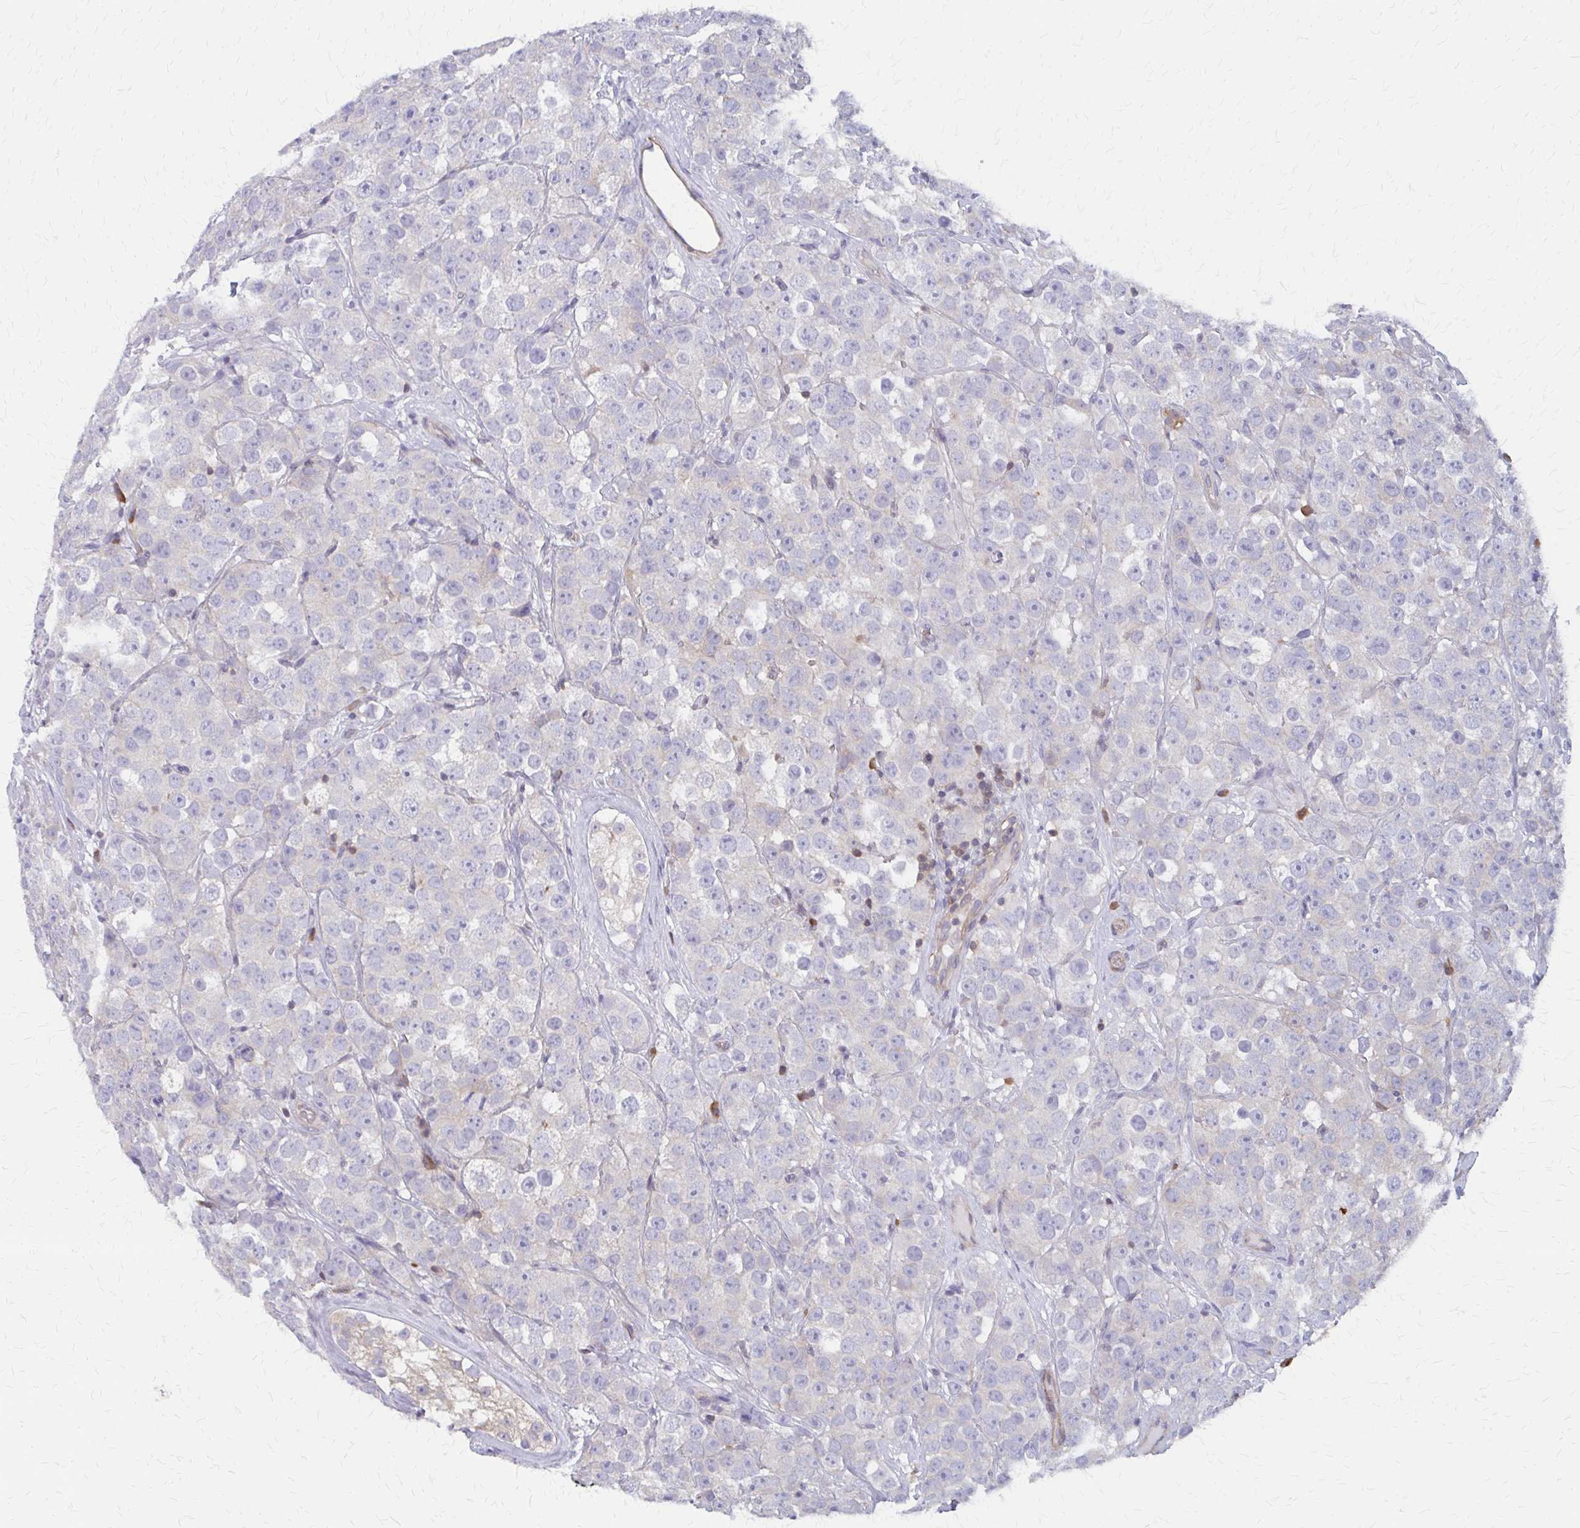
{"staining": {"intensity": "negative", "quantity": "none", "location": "none"}, "tissue": "testis cancer", "cell_type": "Tumor cells", "image_type": "cancer", "snomed": [{"axis": "morphology", "description": "Seminoma, NOS"}, {"axis": "topography", "description": "Testis"}], "caption": "The immunohistochemistry (IHC) micrograph has no significant positivity in tumor cells of testis cancer (seminoma) tissue.", "gene": "IFI44L", "patient": {"sex": "male", "age": 28}}